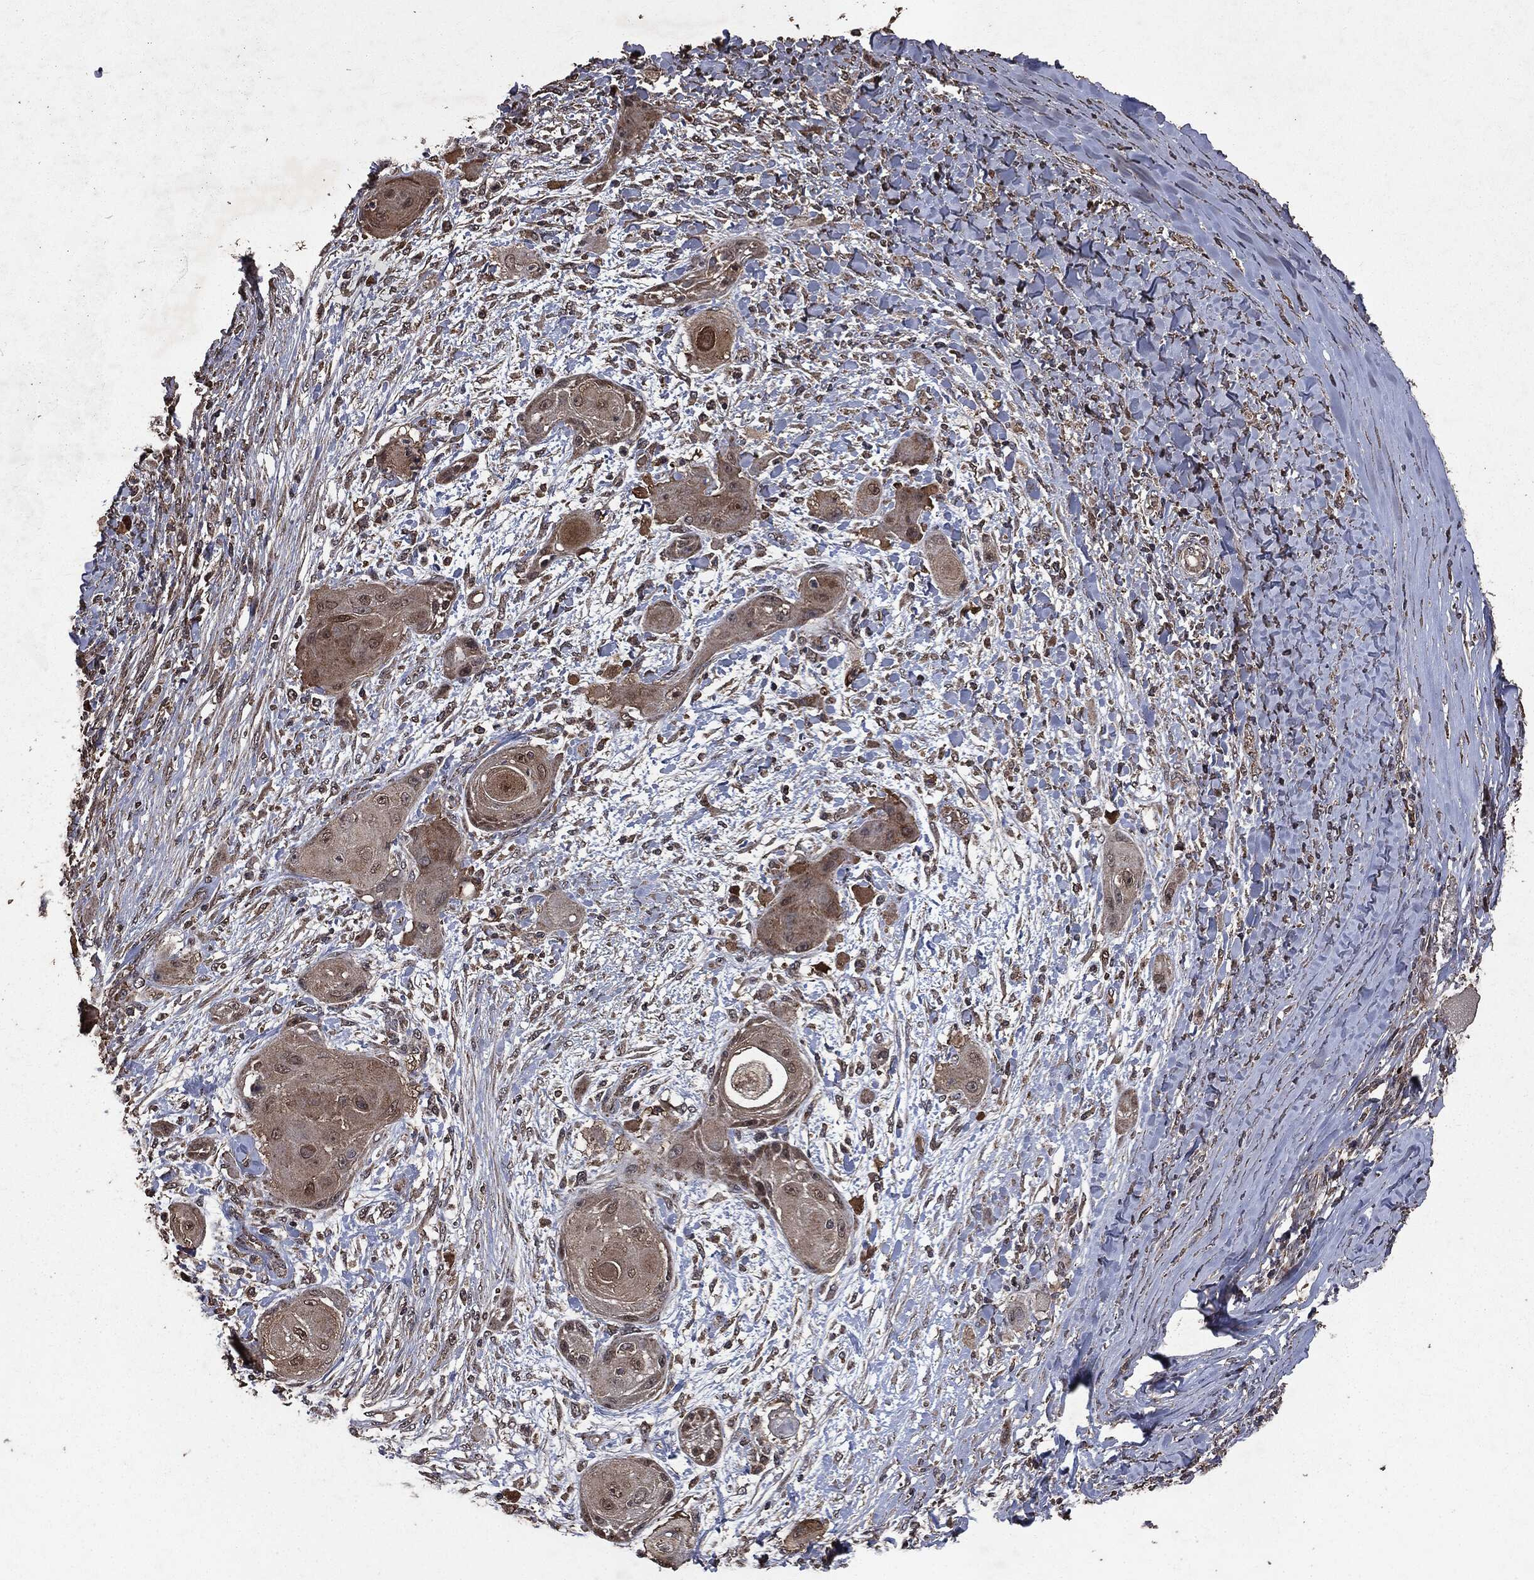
{"staining": {"intensity": "weak", "quantity": ">75%", "location": "cytoplasmic/membranous"}, "tissue": "skin cancer", "cell_type": "Tumor cells", "image_type": "cancer", "snomed": [{"axis": "morphology", "description": "Squamous cell carcinoma, NOS"}, {"axis": "topography", "description": "Skin"}], "caption": "Brown immunohistochemical staining in human squamous cell carcinoma (skin) shows weak cytoplasmic/membranous staining in approximately >75% of tumor cells.", "gene": "PPP6R2", "patient": {"sex": "male", "age": 62}}